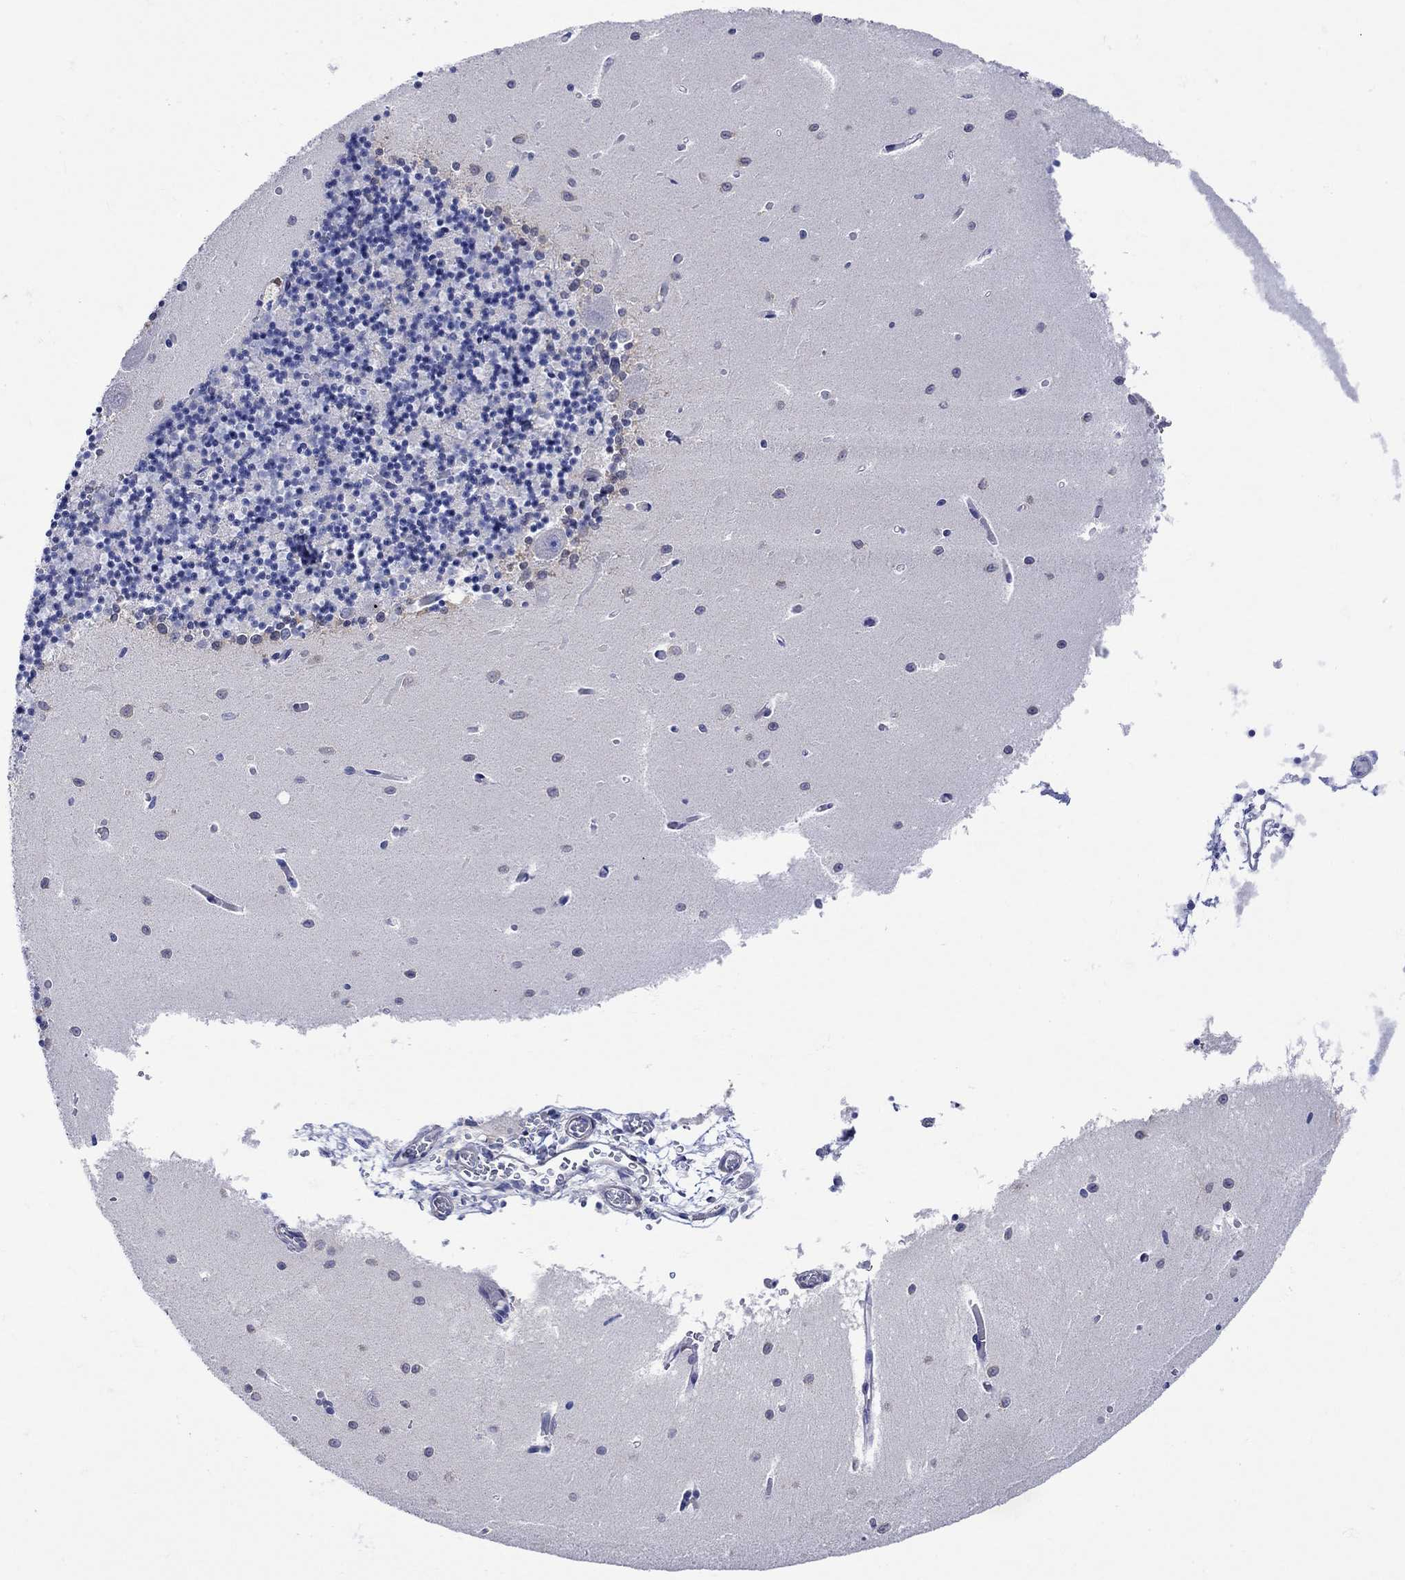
{"staining": {"intensity": "negative", "quantity": "none", "location": "none"}, "tissue": "cerebellum", "cell_type": "Cells in granular layer", "image_type": "normal", "snomed": [{"axis": "morphology", "description": "Normal tissue, NOS"}, {"axis": "topography", "description": "Cerebellum"}], "caption": "Cells in granular layer show no significant staining in benign cerebellum. (DAB (3,3'-diaminobenzidine) immunohistochemistry (IHC) visualized using brightfield microscopy, high magnification).", "gene": "MSI1", "patient": {"sex": "female", "age": 64}}